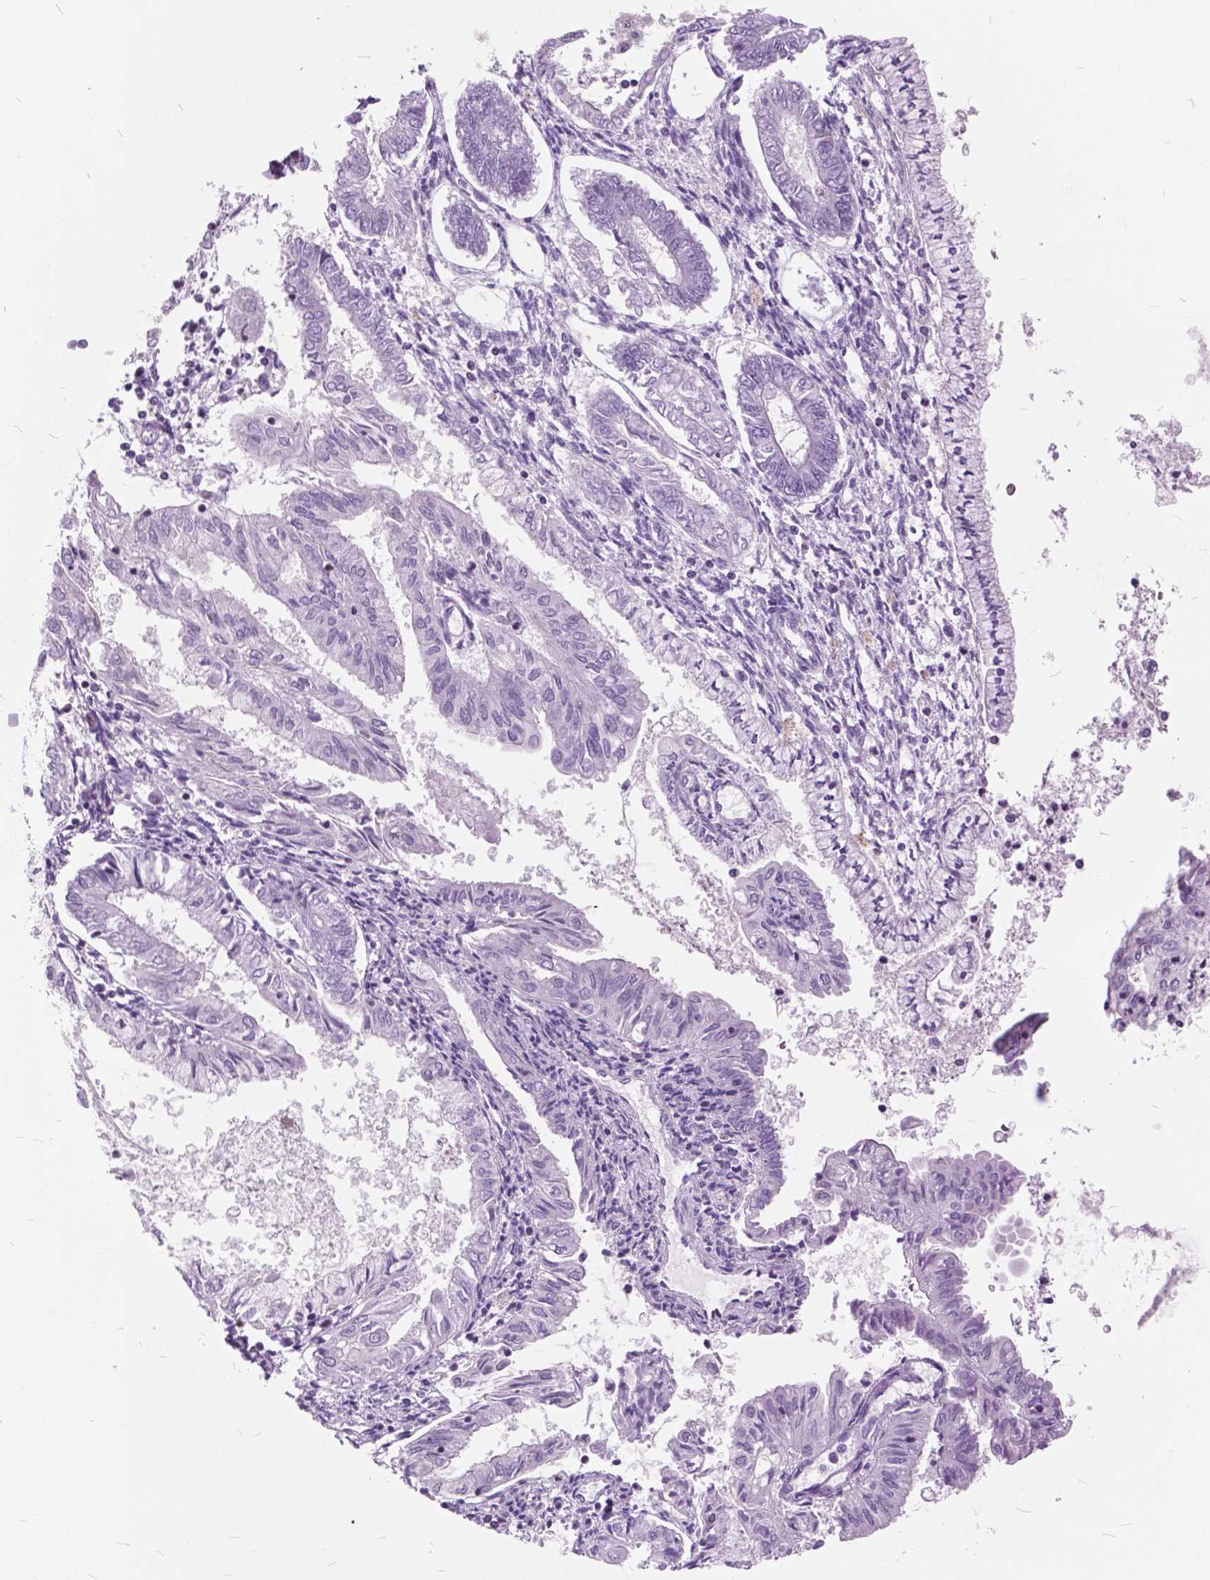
{"staining": {"intensity": "negative", "quantity": "none", "location": "none"}, "tissue": "endometrial cancer", "cell_type": "Tumor cells", "image_type": "cancer", "snomed": [{"axis": "morphology", "description": "Adenocarcinoma, NOS"}, {"axis": "topography", "description": "Endometrium"}], "caption": "Human endometrial cancer (adenocarcinoma) stained for a protein using immunohistochemistry (IHC) shows no positivity in tumor cells.", "gene": "SP140", "patient": {"sex": "female", "age": 68}}